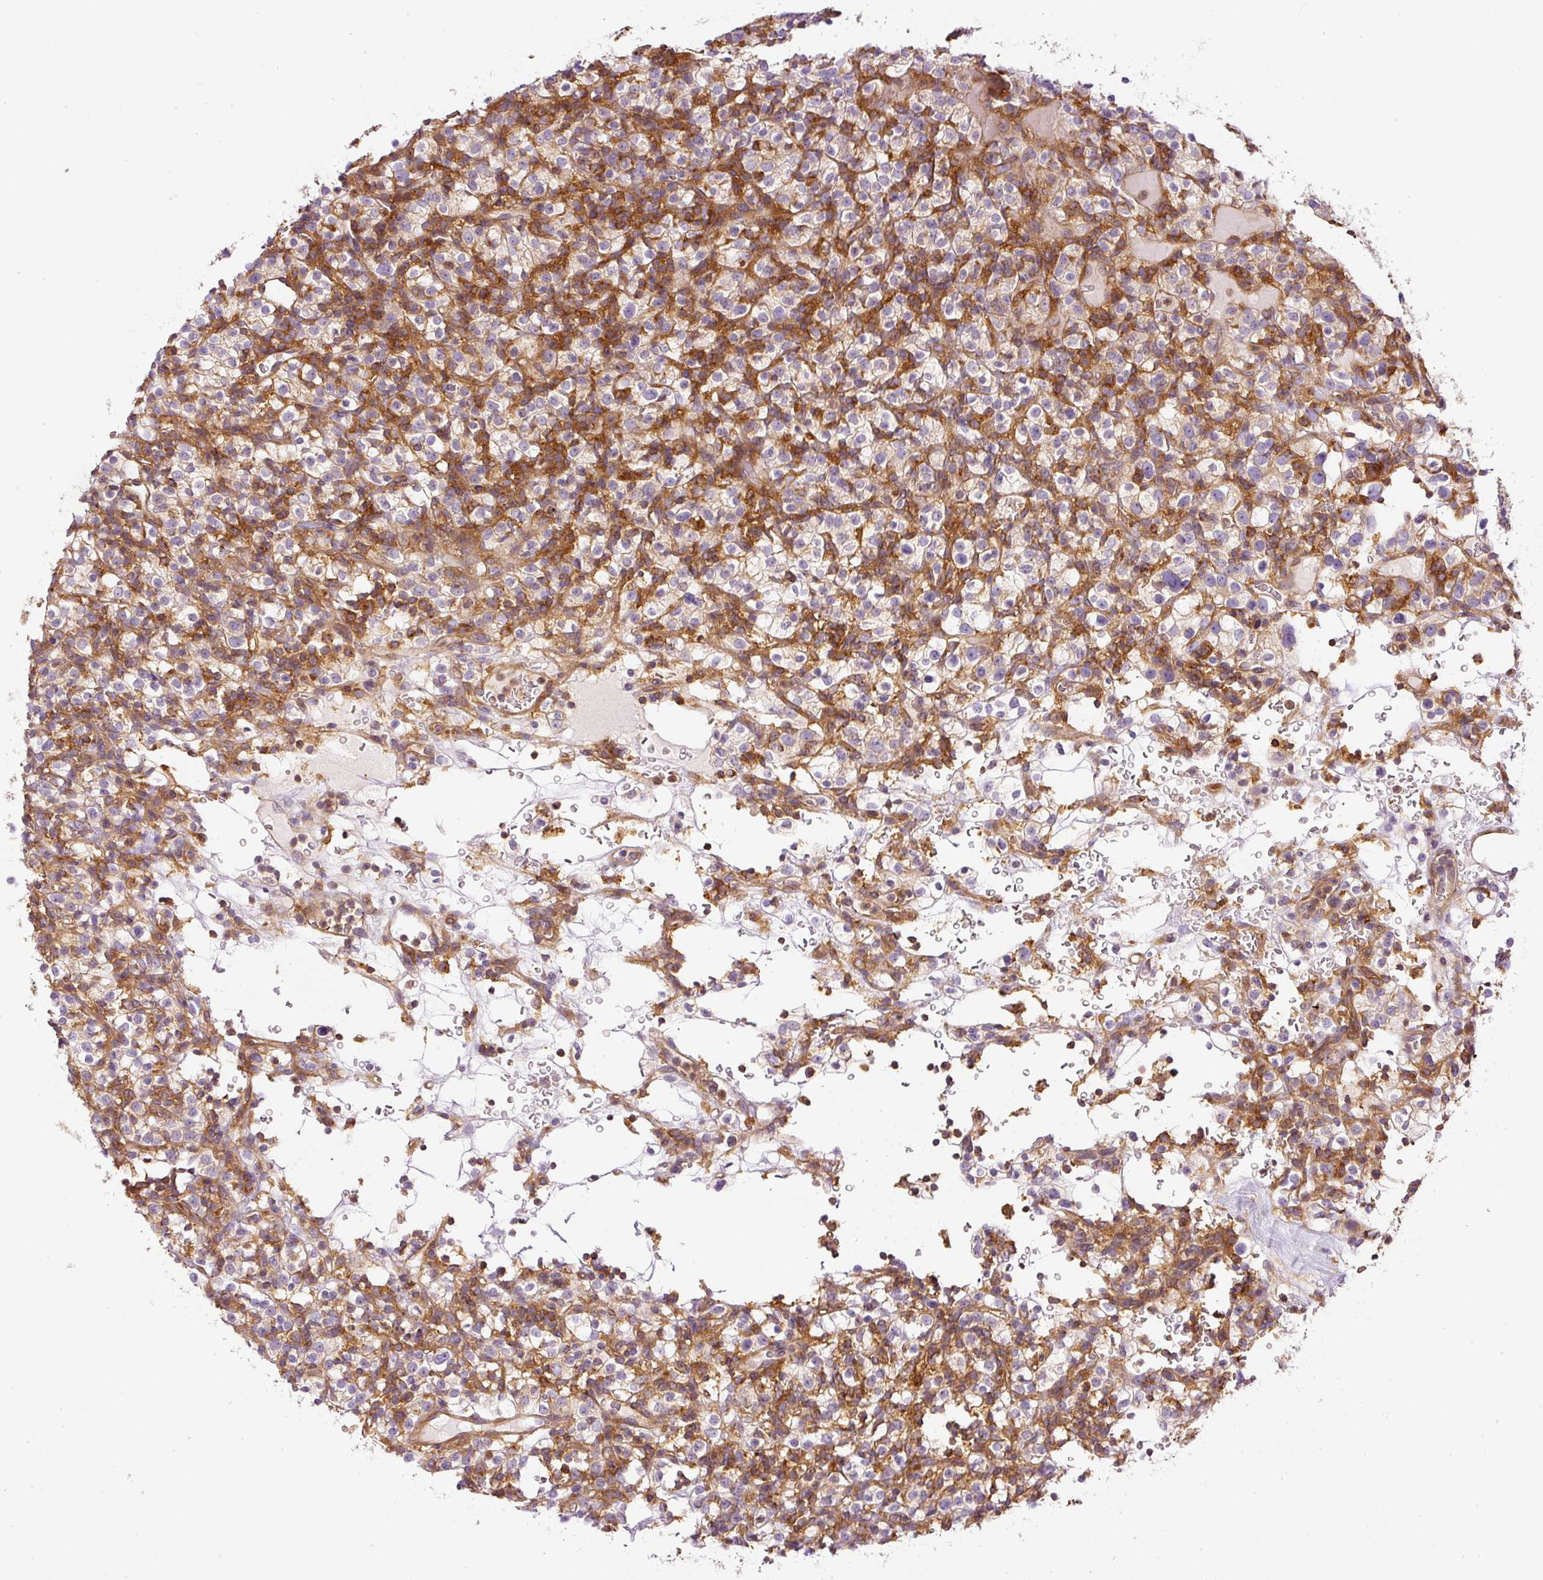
{"staining": {"intensity": "negative", "quantity": "none", "location": "none"}, "tissue": "renal cancer", "cell_type": "Tumor cells", "image_type": "cancer", "snomed": [{"axis": "morphology", "description": "Normal tissue, NOS"}, {"axis": "morphology", "description": "Adenocarcinoma, NOS"}, {"axis": "topography", "description": "Kidney"}], "caption": "A micrograph of adenocarcinoma (renal) stained for a protein shows no brown staining in tumor cells.", "gene": "TBC1D2B", "patient": {"sex": "female", "age": 72}}